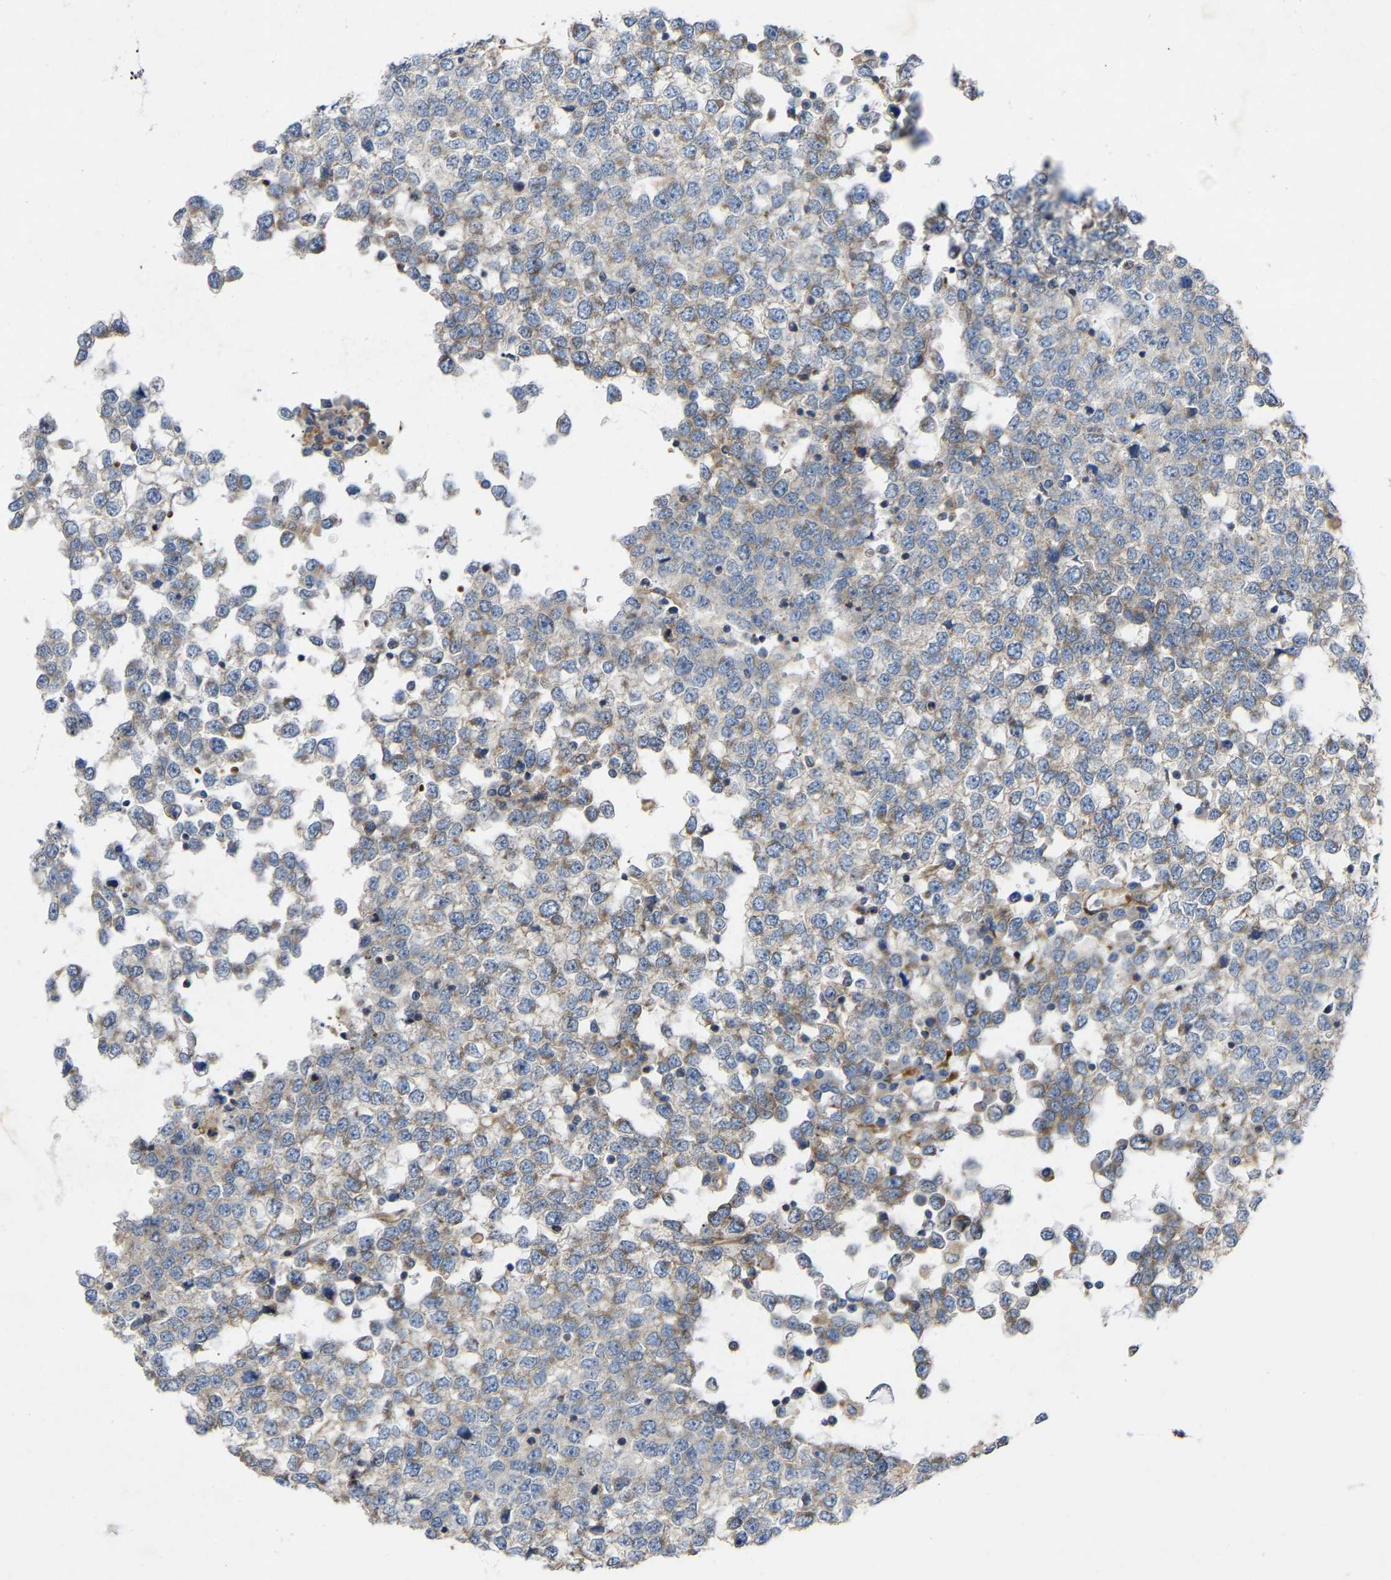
{"staining": {"intensity": "weak", "quantity": "<25%", "location": "cytoplasmic/membranous"}, "tissue": "testis cancer", "cell_type": "Tumor cells", "image_type": "cancer", "snomed": [{"axis": "morphology", "description": "Seminoma, NOS"}, {"axis": "topography", "description": "Testis"}], "caption": "IHC image of seminoma (testis) stained for a protein (brown), which reveals no staining in tumor cells.", "gene": "TOR1B", "patient": {"sex": "male", "age": 65}}